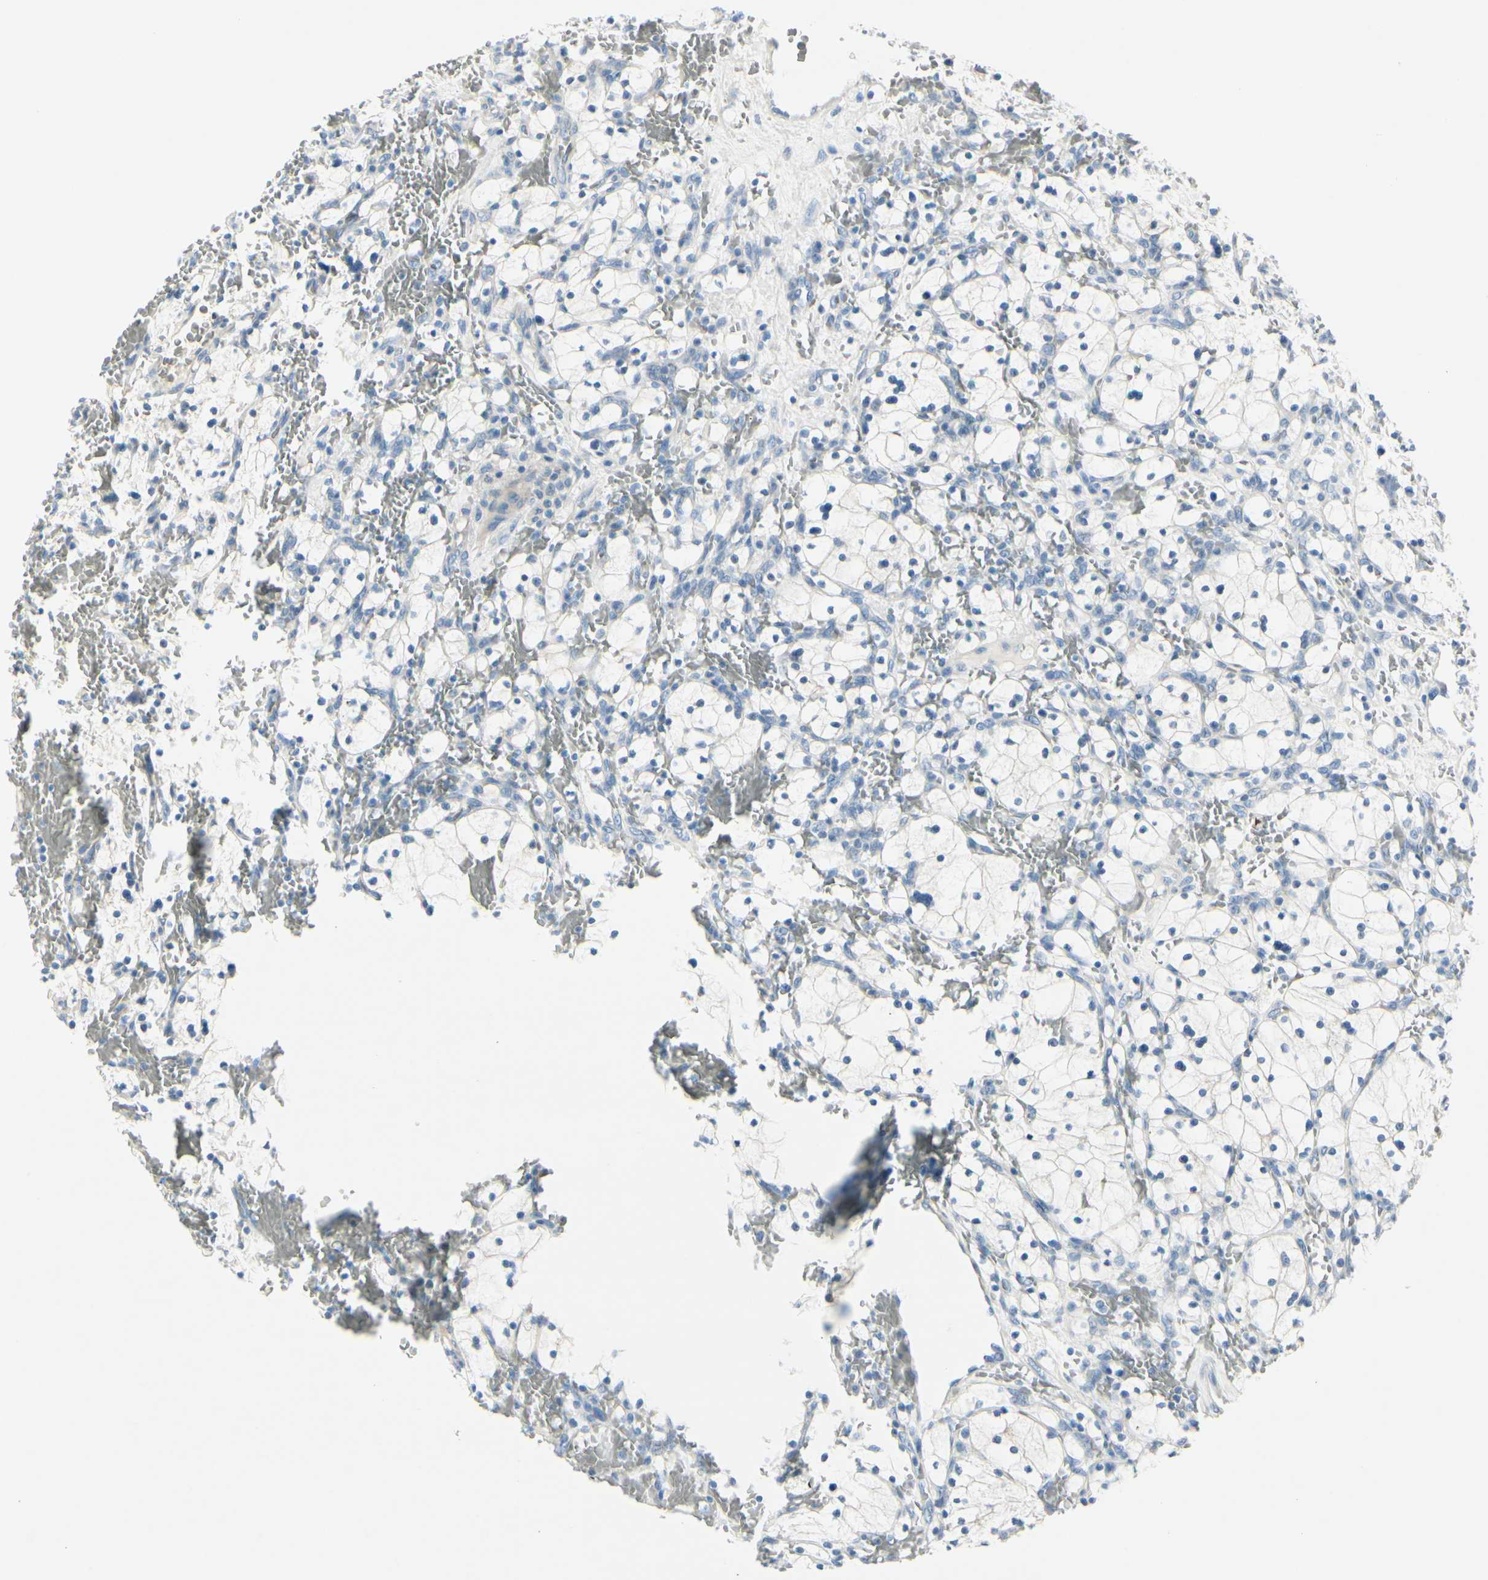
{"staining": {"intensity": "negative", "quantity": "none", "location": "none"}, "tissue": "renal cancer", "cell_type": "Tumor cells", "image_type": "cancer", "snomed": [{"axis": "morphology", "description": "Adenocarcinoma, NOS"}, {"axis": "topography", "description": "Kidney"}], "caption": "The histopathology image exhibits no significant positivity in tumor cells of renal adenocarcinoma. (Stains: DAB immunohistochemistry (IHC) with hematoxylin counter stain, Microscopy: brightfield microscopy at high magnification).", "gene": "CDHR5", "patient": {"sex": "female", "age": 83}}